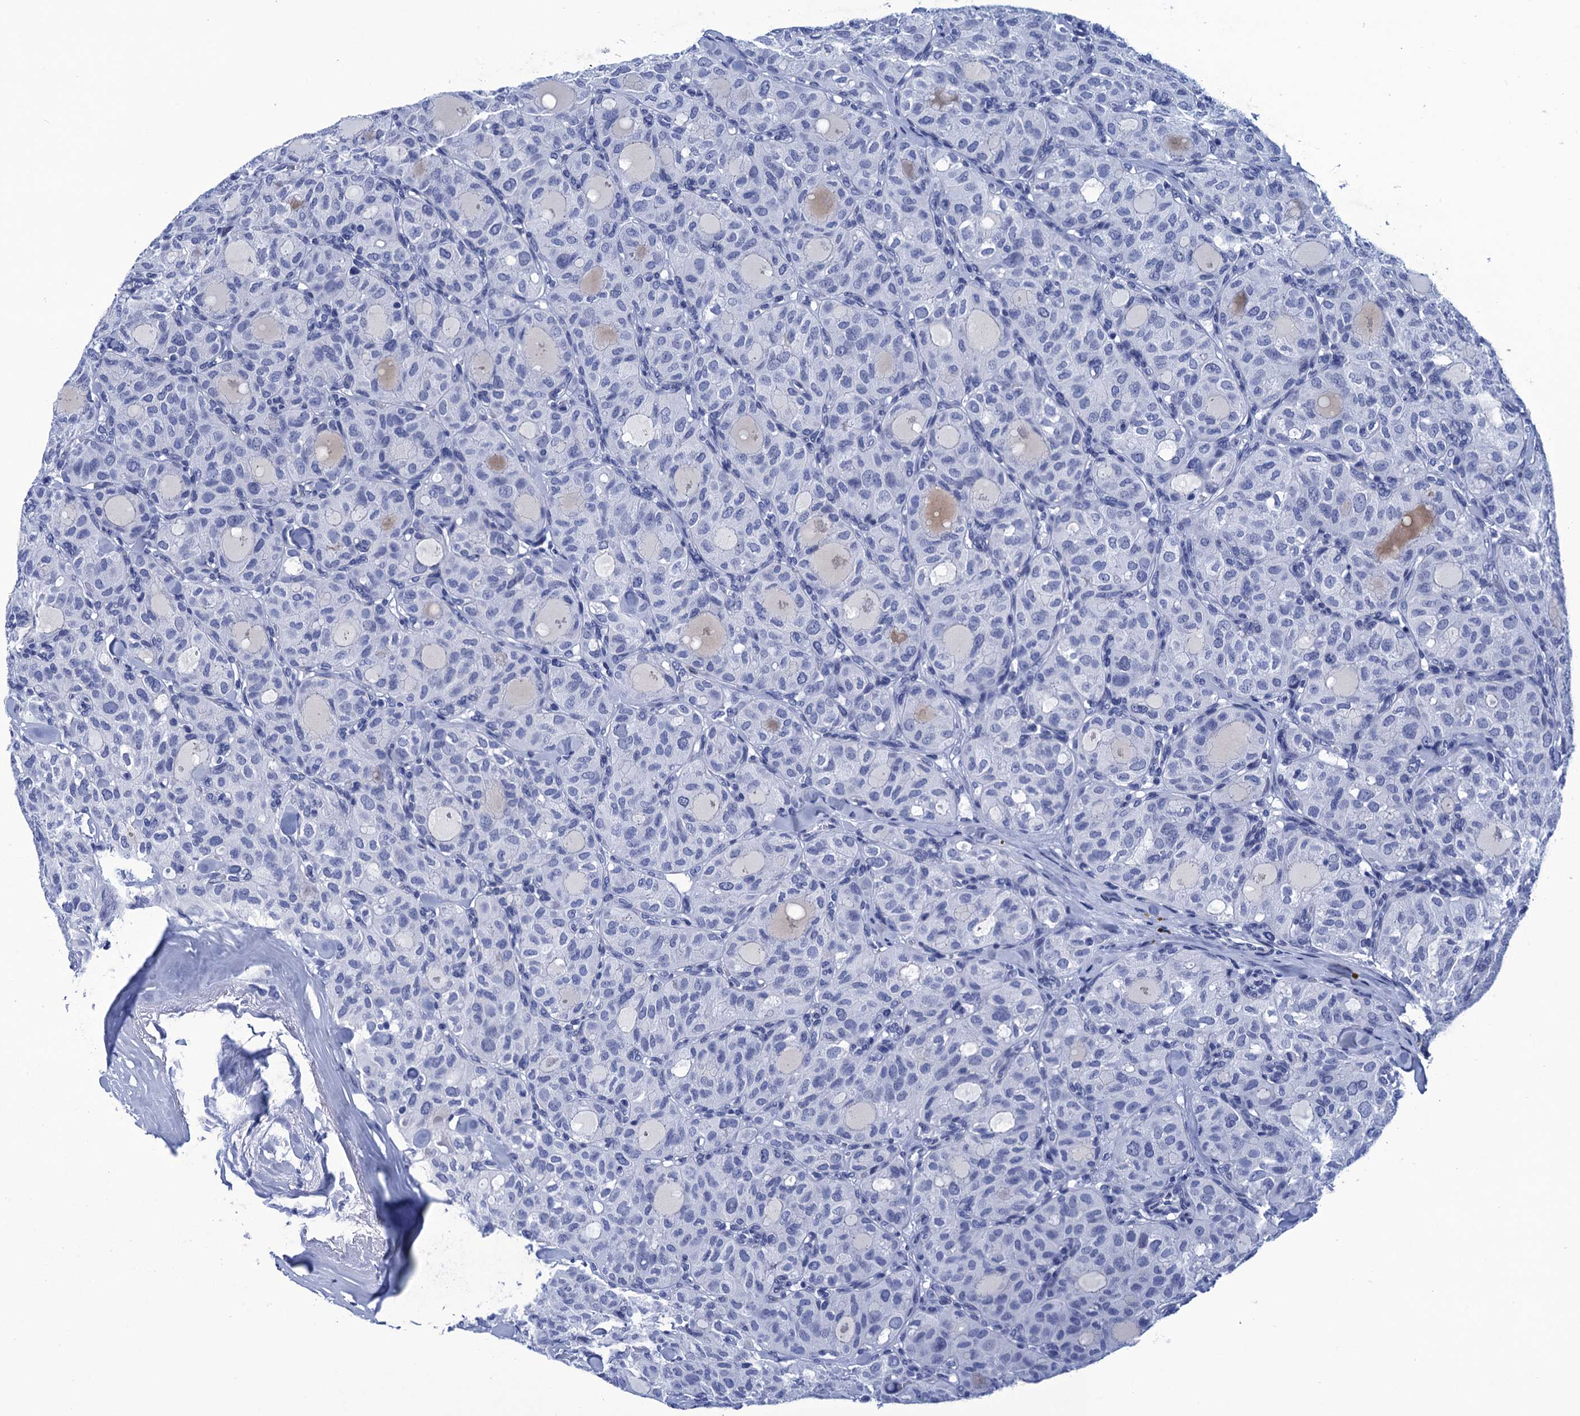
{"staining": {"intensity": "negative", "quantity": "none", "location": "none"}, "tissue": "thyroid cancer", "cell_type": "Tumor cells", "image_type": "cancer", "snomed": [{"axis": "morphology", "description": "Follicular adenoma carcinoma, NOS"}, {"axis": "topography", "description": "Thyroid gland"}], "caption": "Tumor cells show no significant positivity in thyroid cancer (follicular adenoma carcinoma).", "gene": "METTL25", "patient": {"sex": "male", "age": 75}}